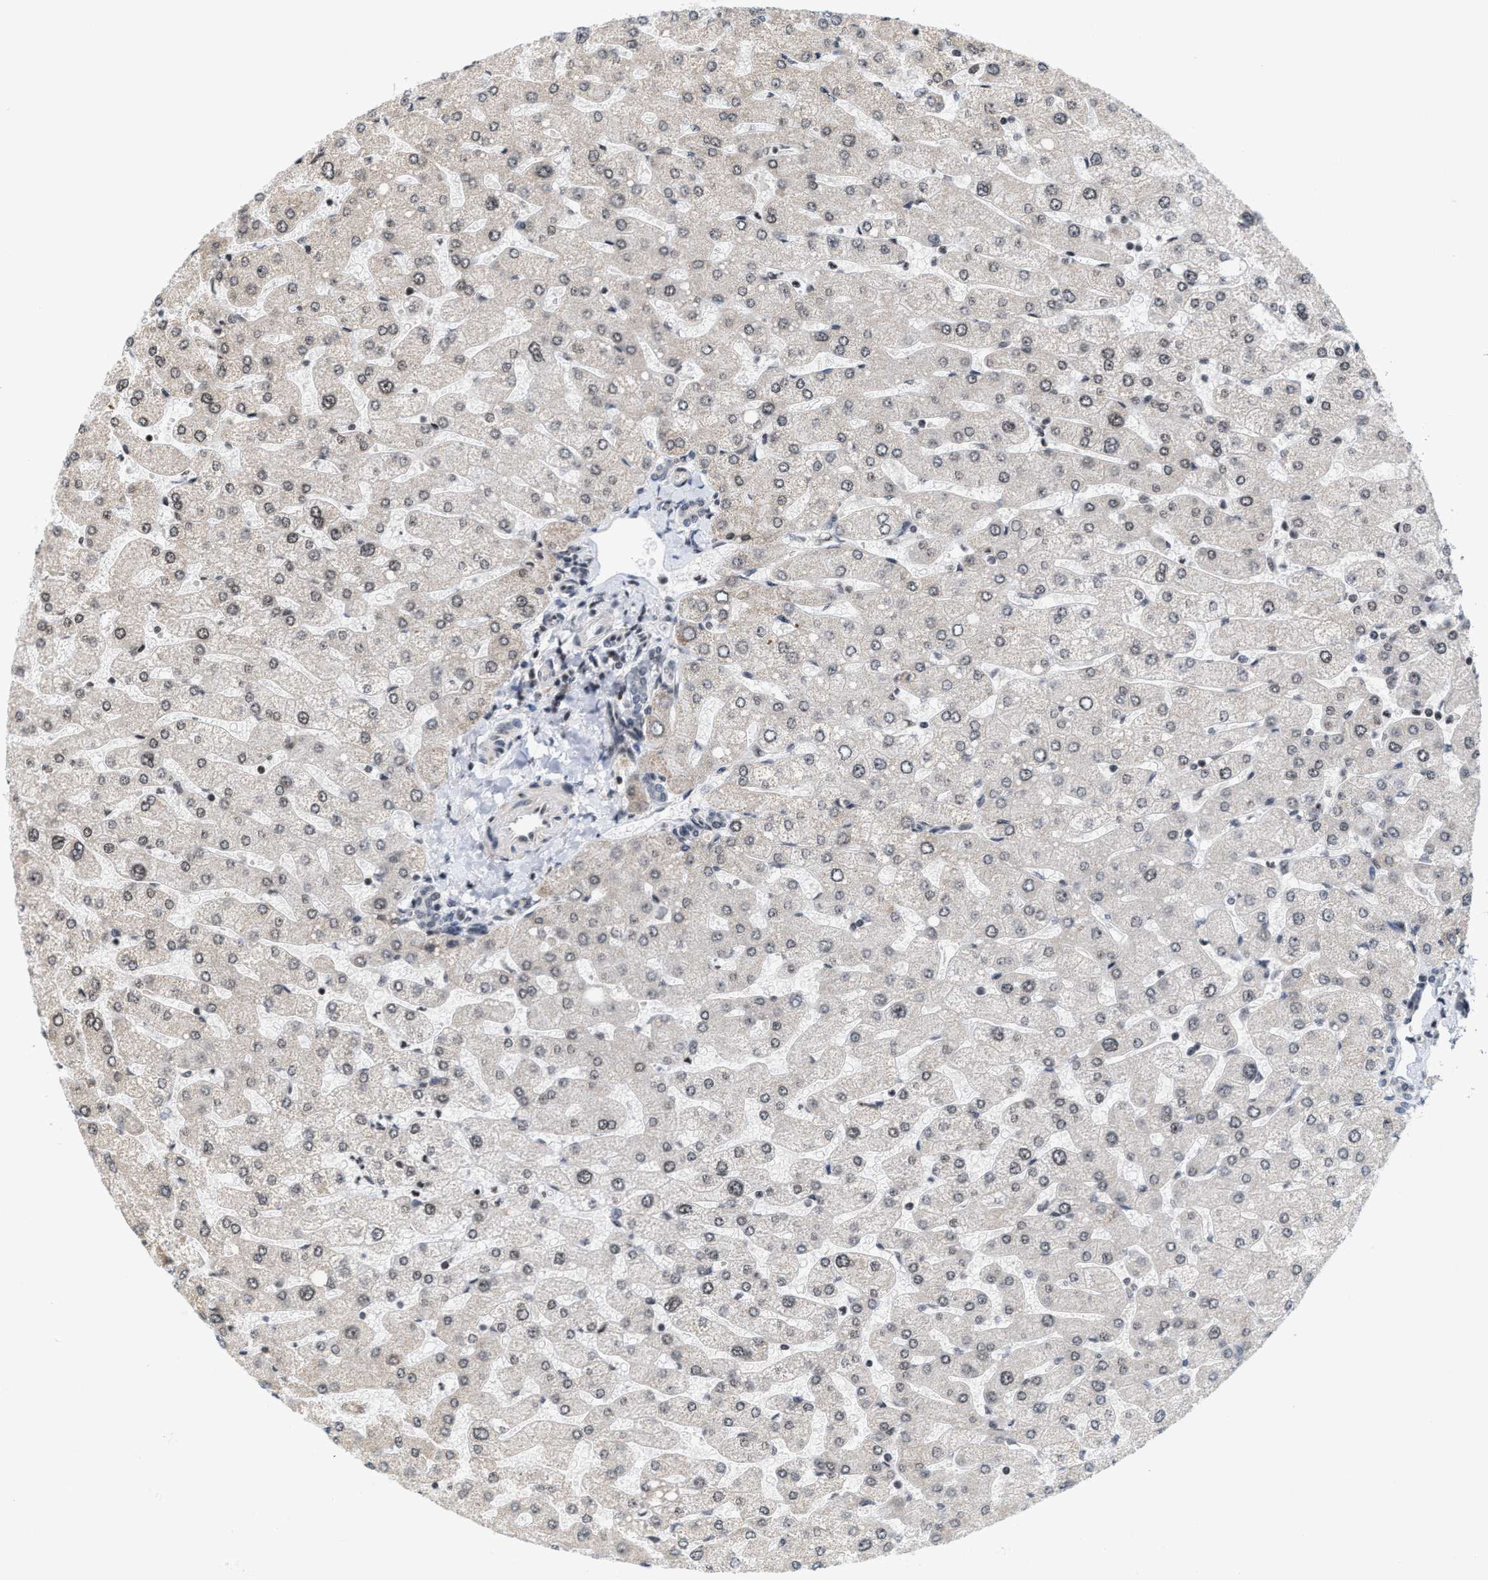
{"staining": {"intensity": "weak", "quantity": "25%-75%", "location": "nuclear"}, "tissue": "liver", "cell_type": "Cholangiocytes", "image_type": "normal", "snomed": [{"axis": "morphology", "description": "Normal tissue, NOS"}, {"axis": "topography", "description": "Liver"}], "caption": "Immunohistochemical staining of normal liver reveals low levels of weak nuclear positivity in about 25%-75% of cholangiocytes. The staining was performed using DAB (3,3'-diaminobenzidine) to visualize the protein expression in brown, while the nuclei were stained in blue with hematoxylin (Magnification: 20x).", "gene": "ANKRD6", "patient": {"sex": "male", "age": 55}}